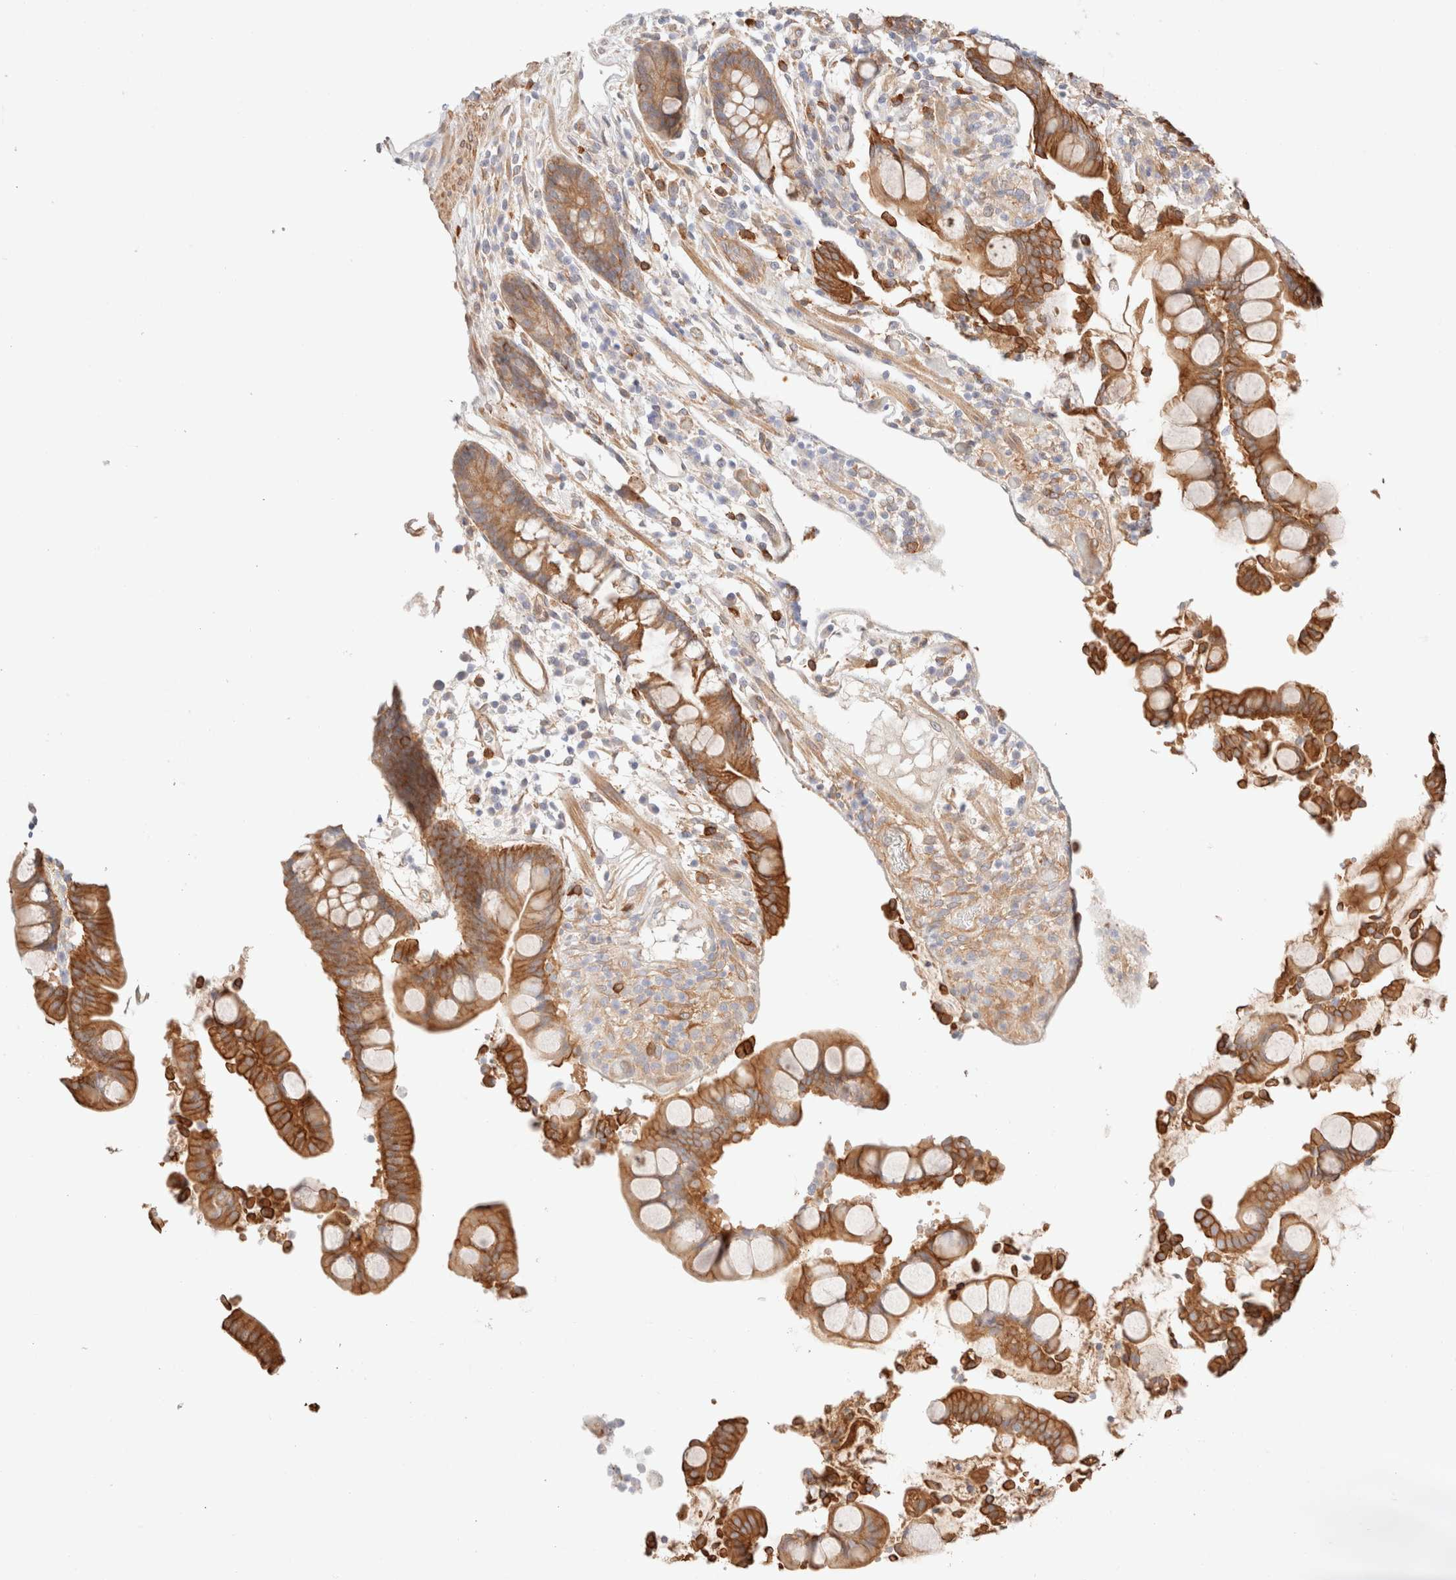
{"staining": {"intensity": "weak", "quantity": ">75%", "location": "cytoplasmic/membranous"}, "tissue": "colon", "cell_type": "Endothelial cells", "image_type": "normal", "snomed": [{"axis": "morphology", "description": "Normal tissue, NOS"}, {"axis": "topography", "description": "Colon"}], "caption": "Endothelial cells show weak cytoplasmic/membranous positivity in approximately >75% of cells in normal colon.", "gene": "NIBAN2", "patient": {"sex": "male", "age": 73}}